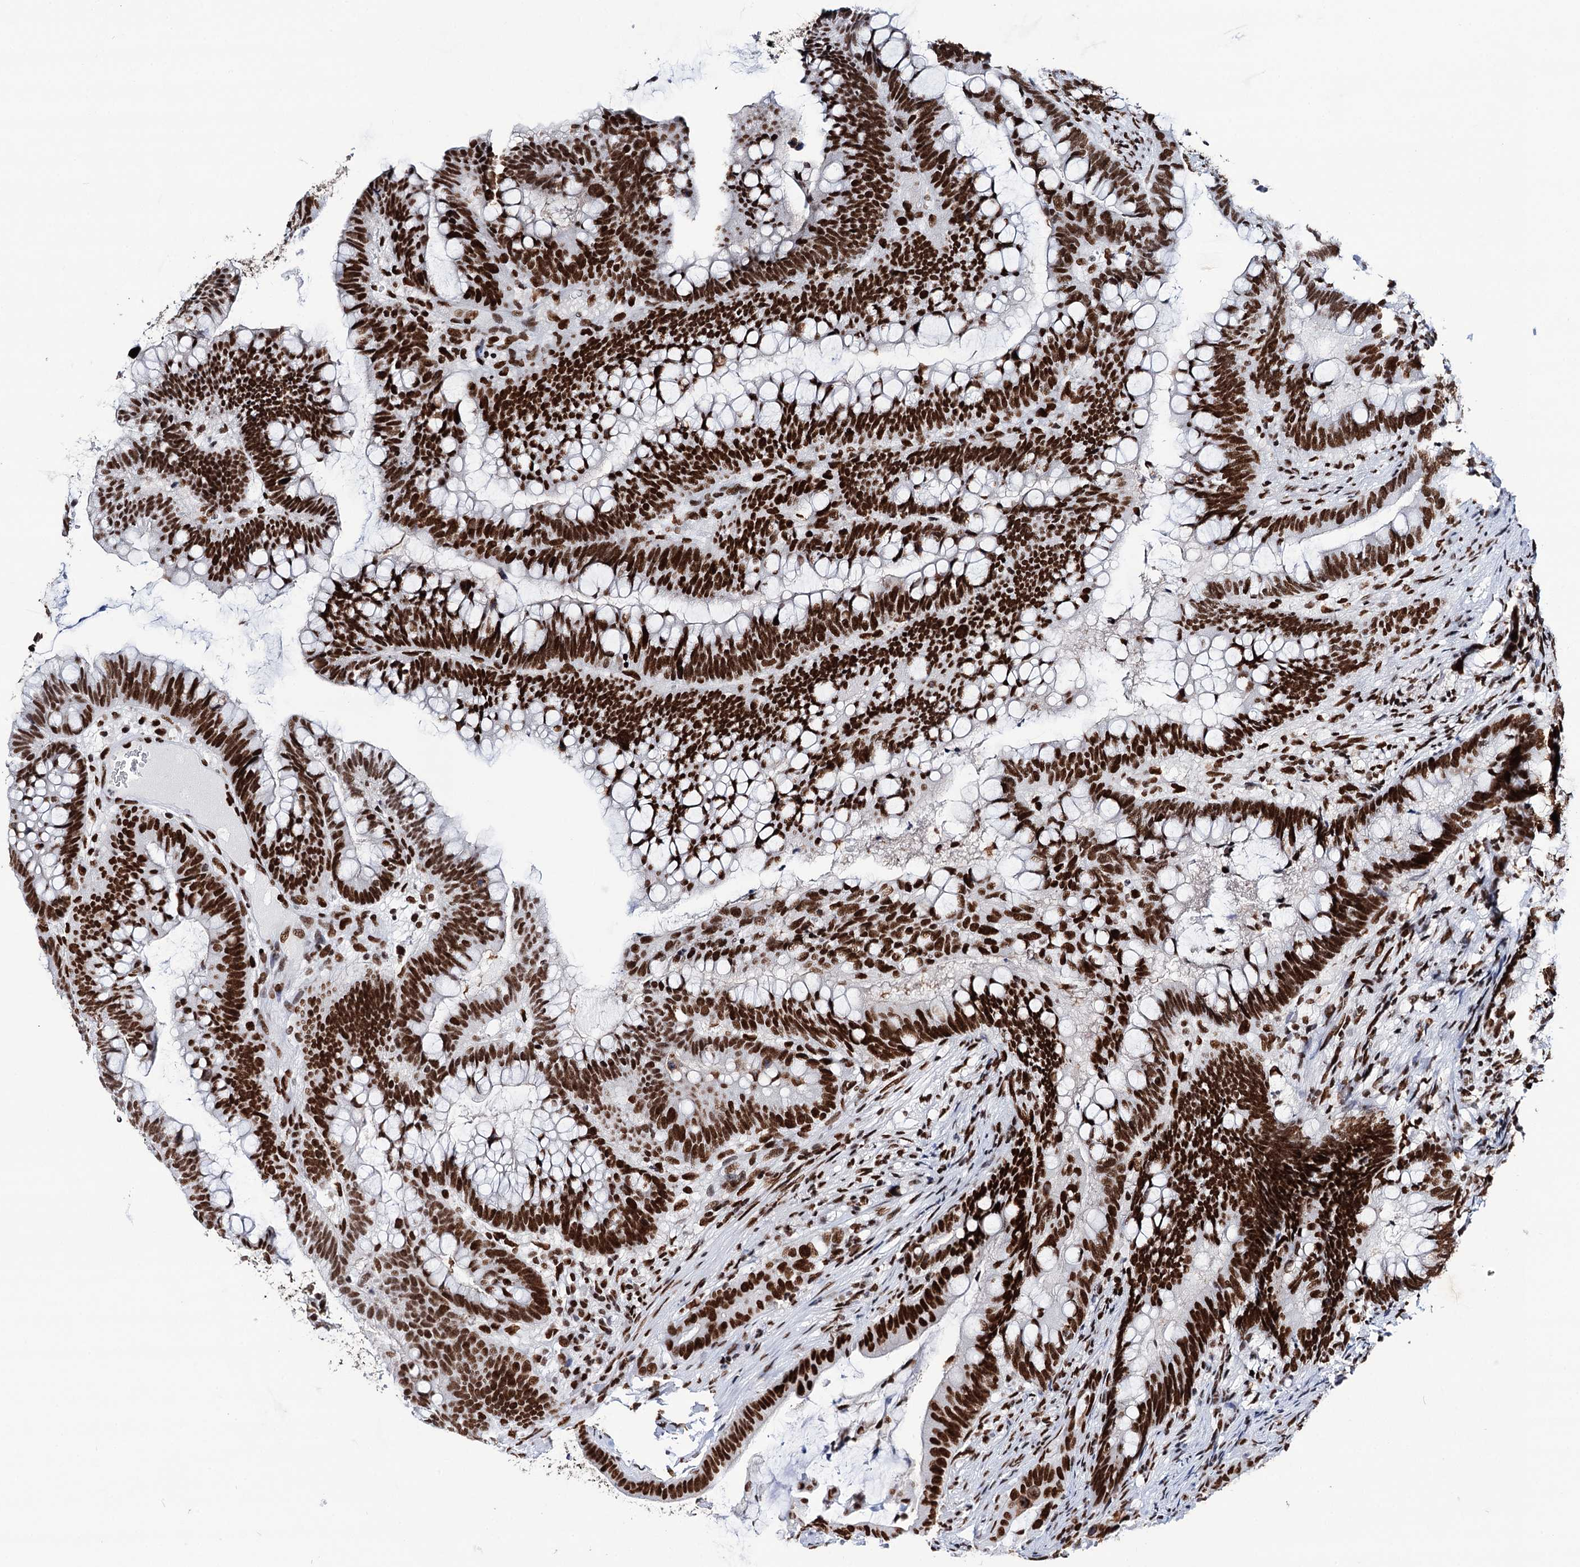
{"staining": {"intensity": "strong", "quantity": ">75%", "location": "nuclear"}, "tissue": "colorectal cancer", "cell_type": "Tumor cells", "image_type": "cancer", "snomed": [{"axis": "morphology", "description": "Adenocarcinoma, NOS"}, {"axis": "topography", "description": "Colon"}], "caption": "Strong nuclear positivity for a protein is seen in about >75% of tumor cells of colorectal cancer using immunohistochemistry.", "gene": "MATR3", "patient": {"sex": "female", "age": 66}}